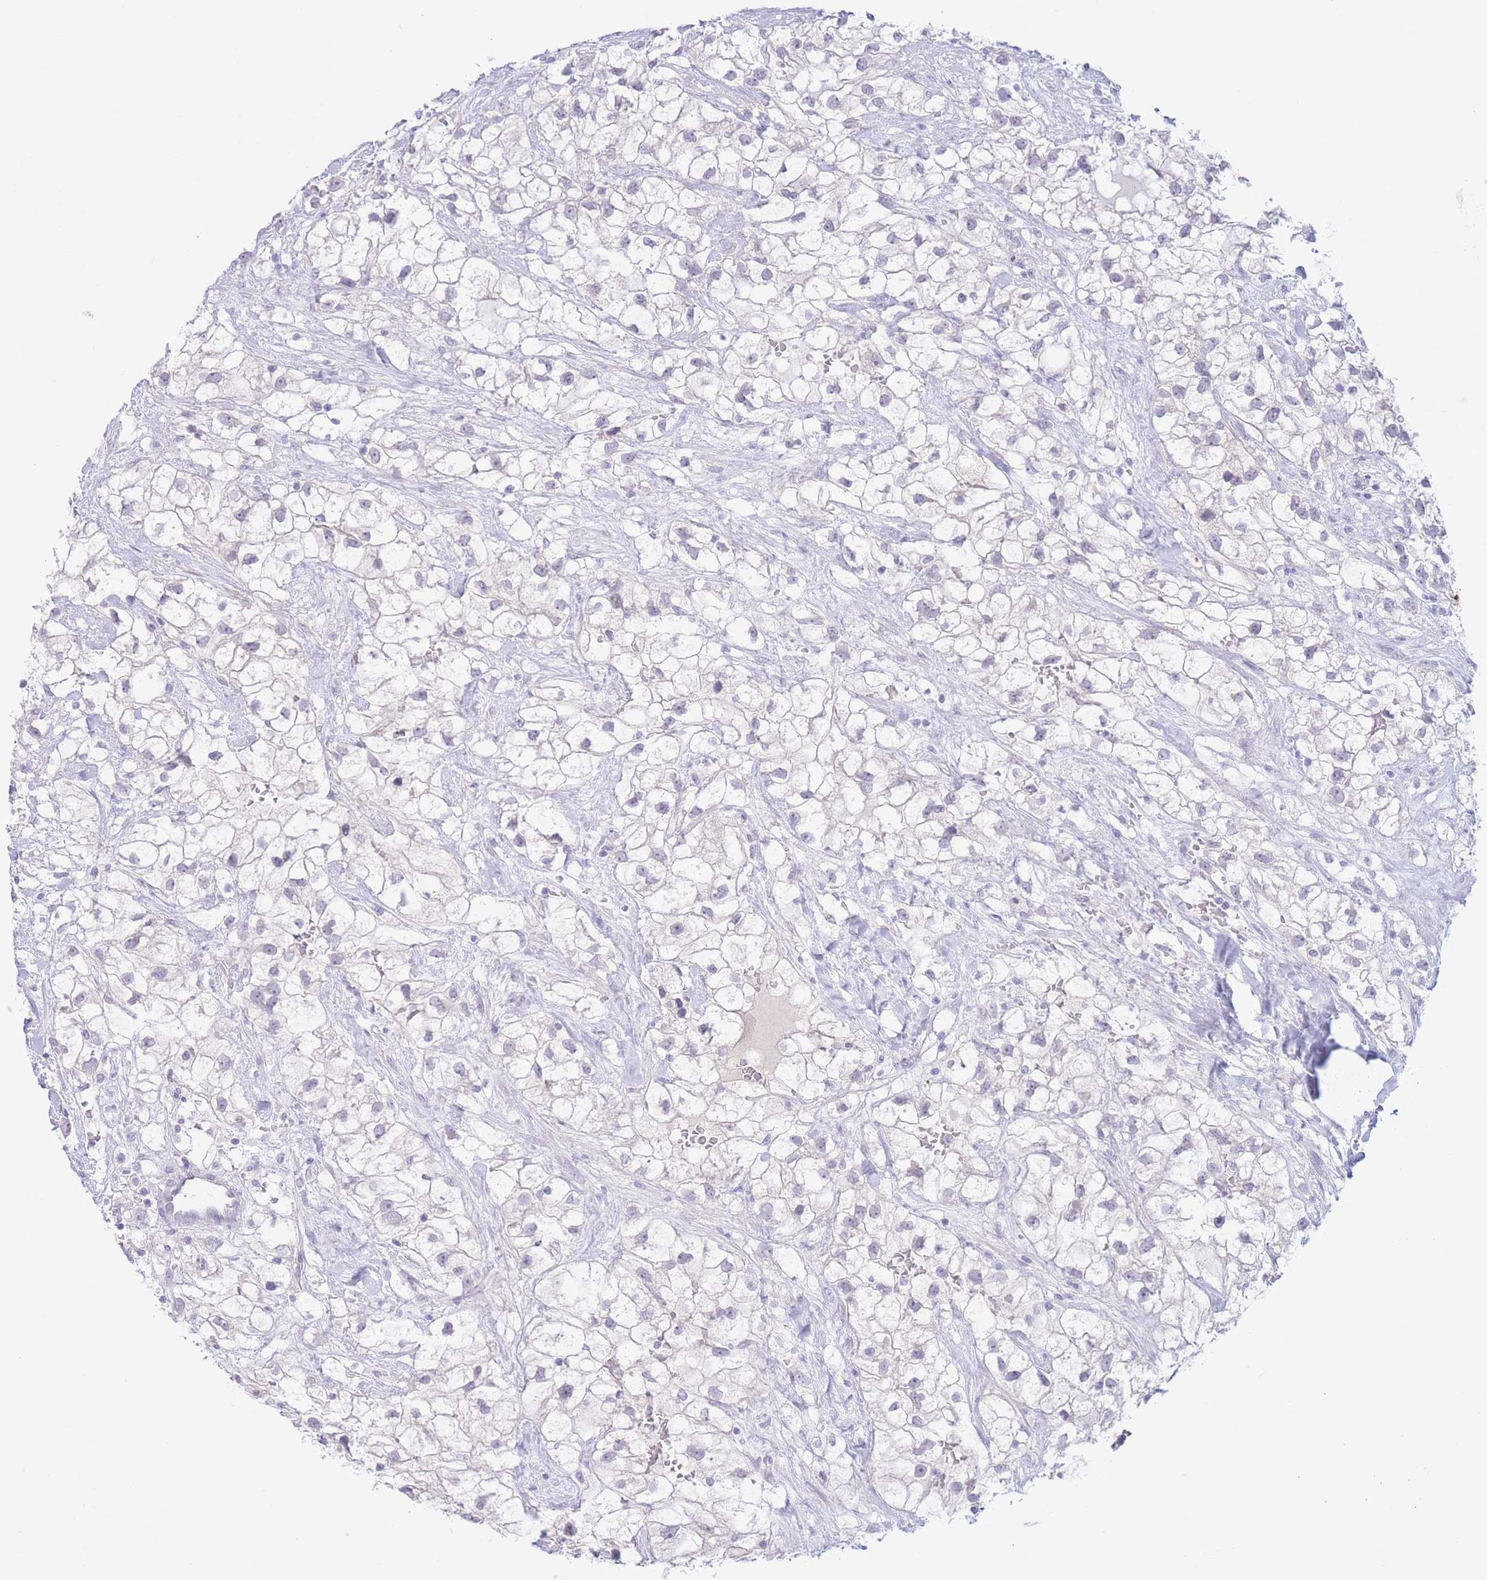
{"staining": {"intensity": "negative", "quantity": "none", "location": "none"}, "tissue": "renal cancer", "cell_type": "Tumor cells", "image_type": "cancer", "snomed": [{"axis": "morphology", "description": "Adenocarcinoma, NOS"}, {"axis": "topography", "description": "Kidney"}], "caption": "Human renal adenocarcinoma stained for a protein using IHC demonstrates no expression in tumor cells.", "gene": "LCLAT1", "patient": {"sex": "male", "age": 59}}